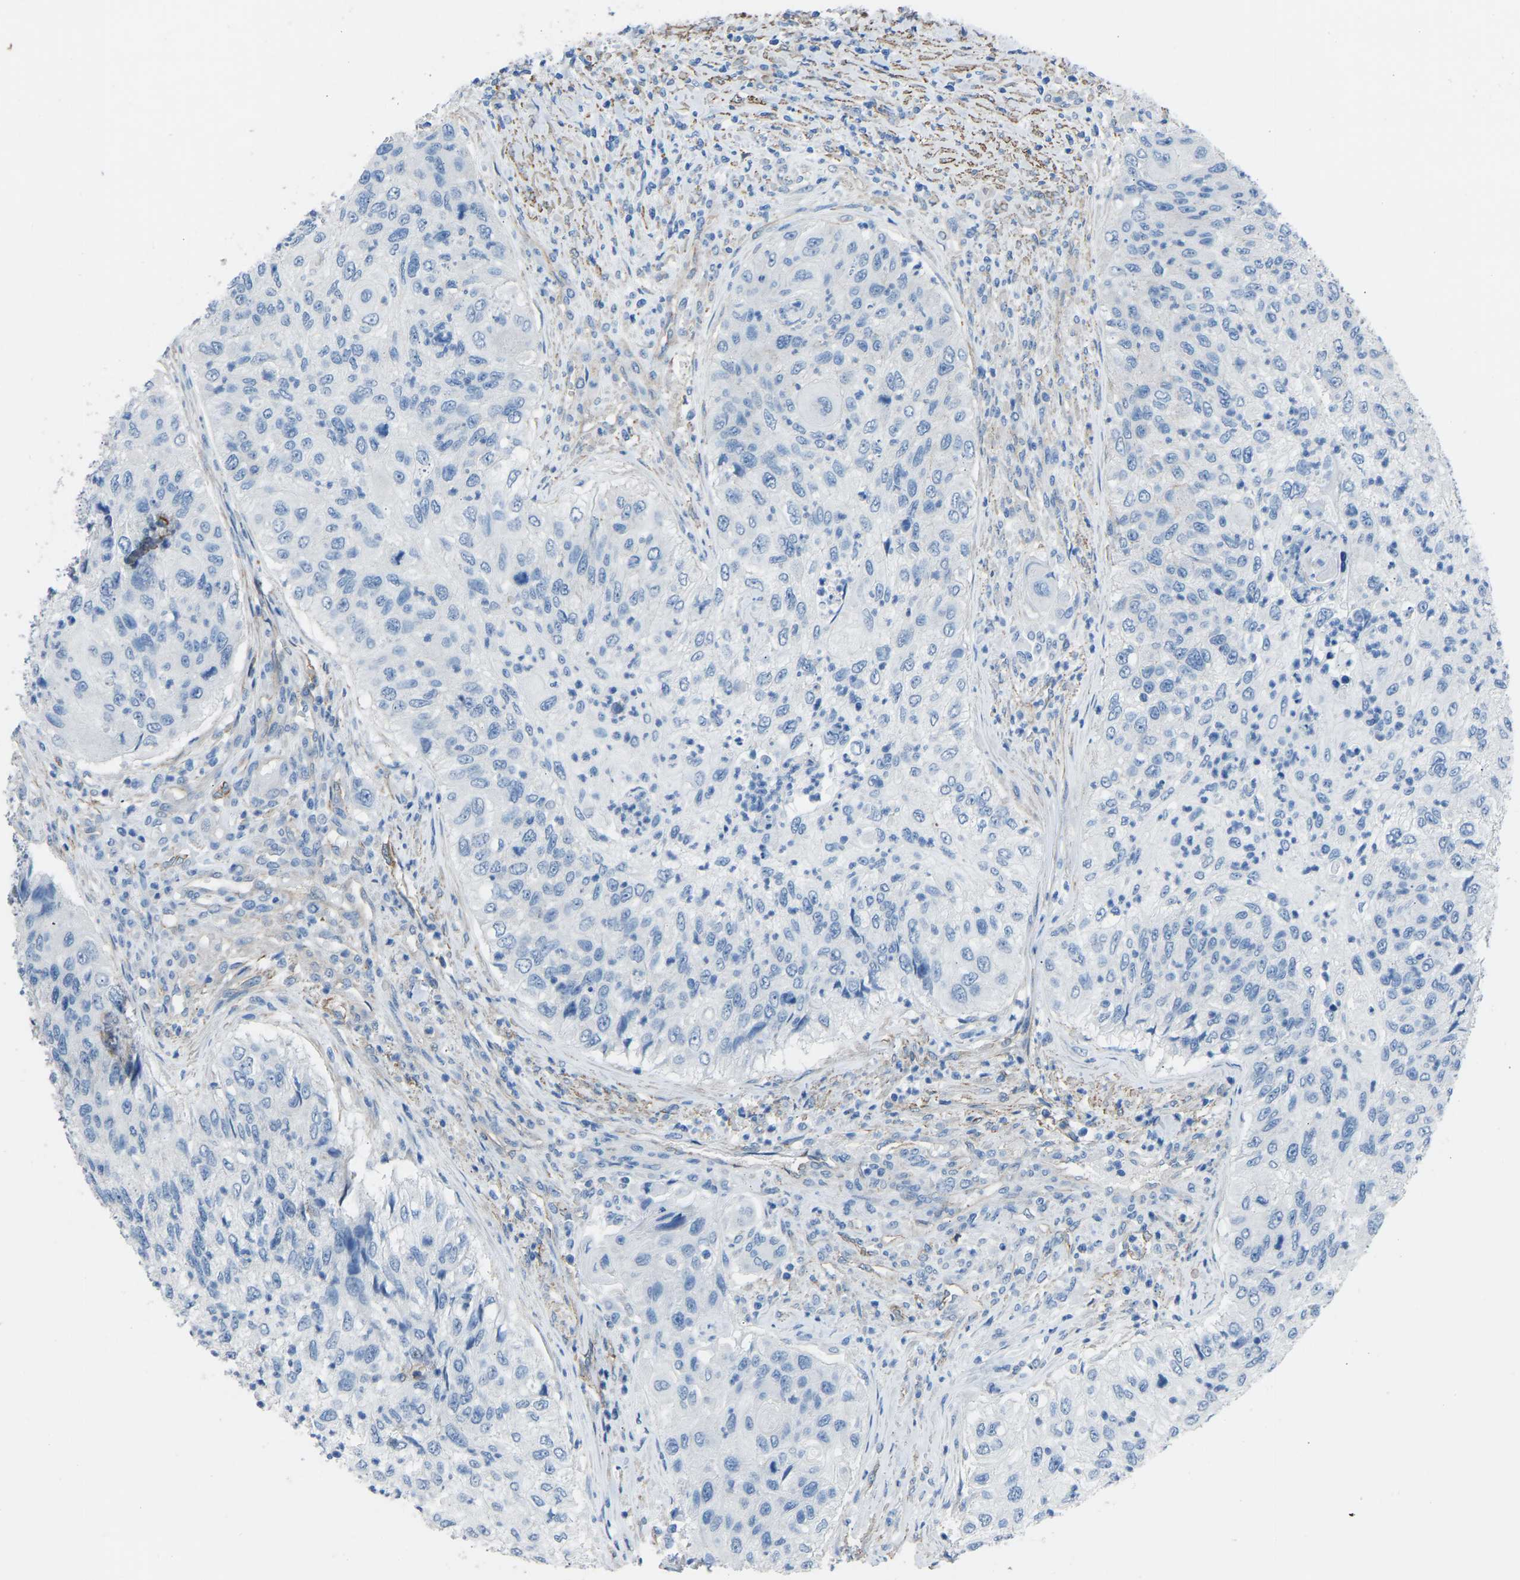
{"staining": {"intensity": "negative", "quantity": "none", "location": "none"}, "tissue": "urothelial cancer", "cell_type": "Tumor cells", "image_type": "cancer", "snomed": [{"axis": "morphology", "description": "Urothelial carcinoma, High grade"}, {"axis": "topography", "description": "Urinary bladder"}], "caption": "A histopathology image of human high-grade urothelial carcinoma is negative for staining in tumor cells.", "gene": "MYH10", "patient": {"sex": "female", "age": 60}}